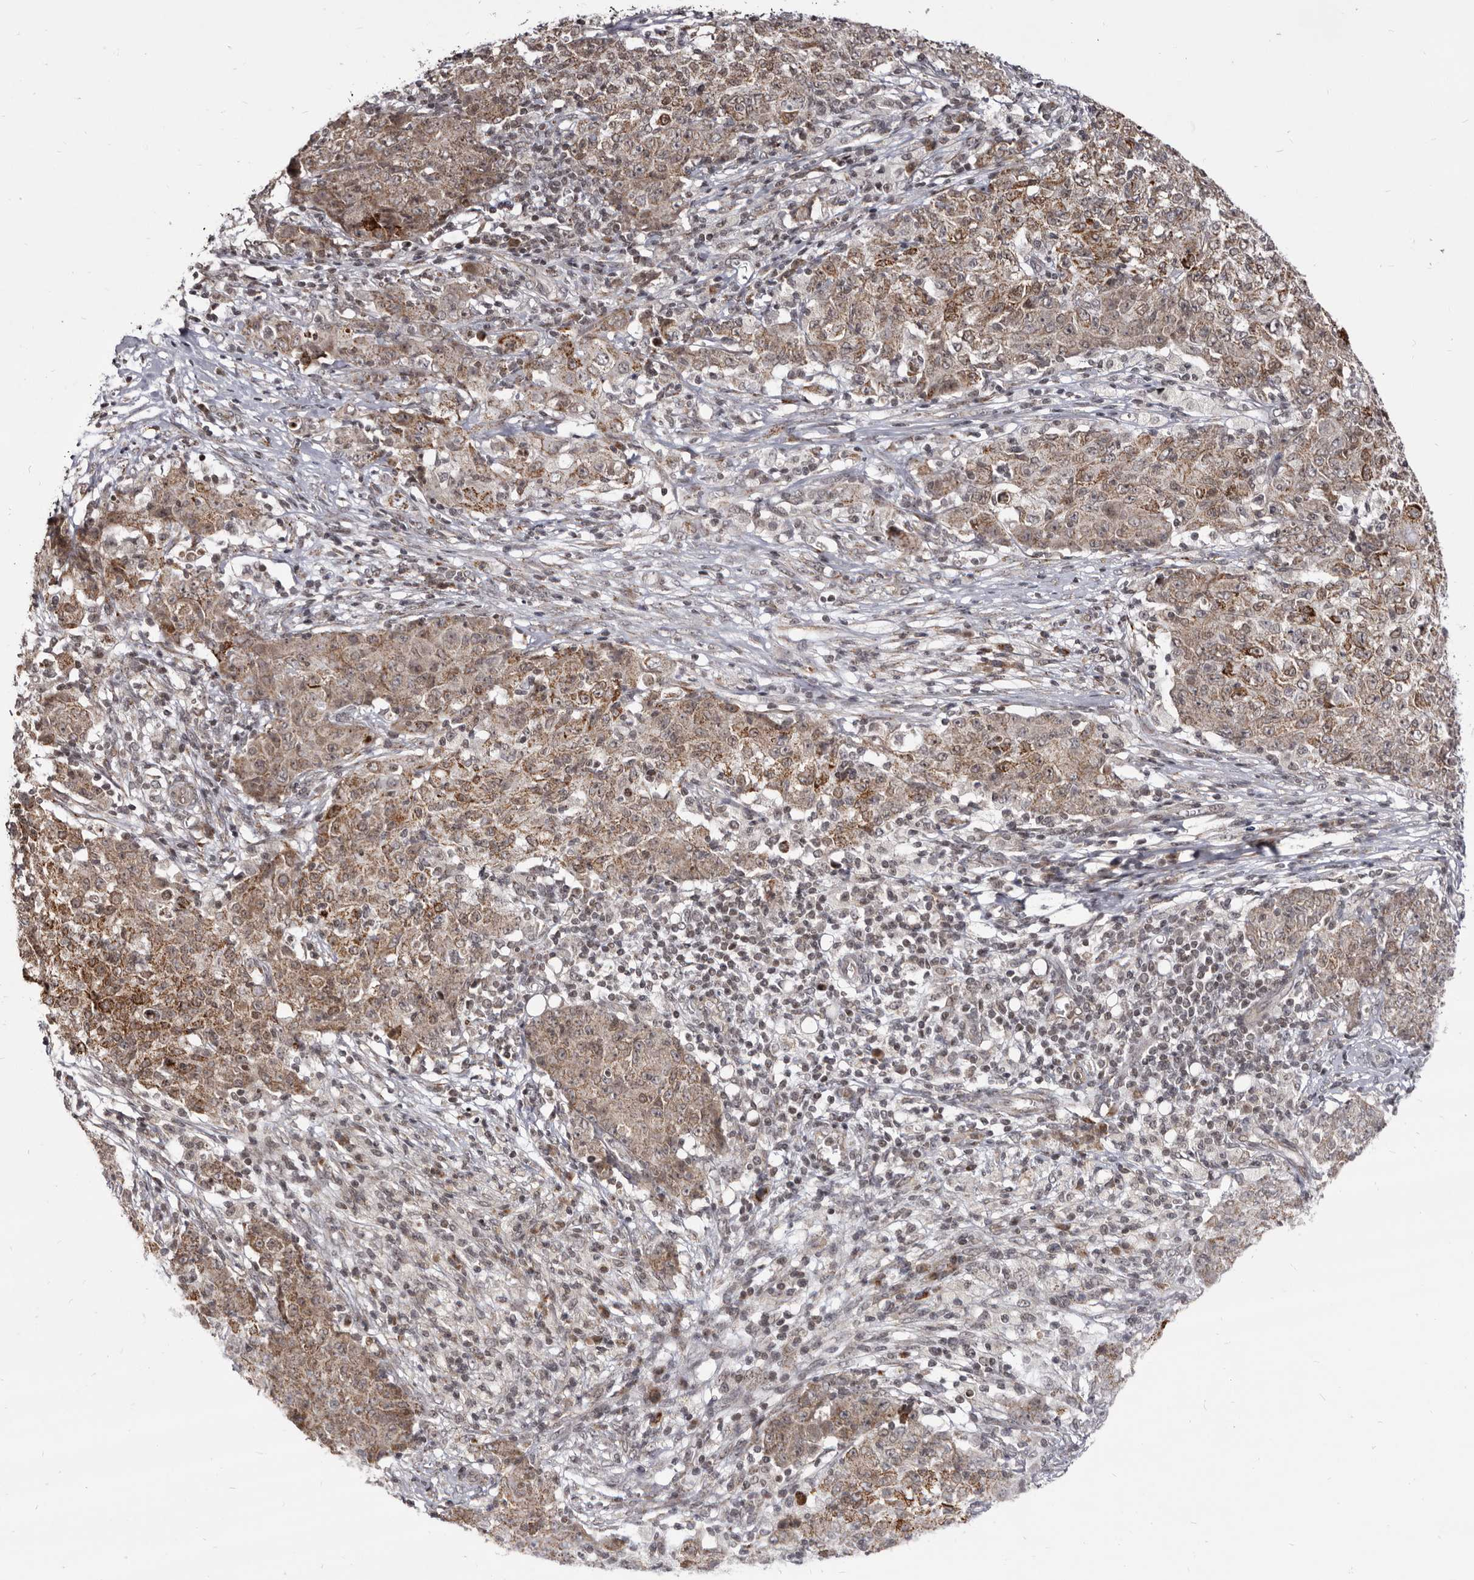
{"staining": {"intensity": "moderate", "quantity": ">75%", "location": "cytoplasmic/membranous"}, "tissue": "ovarian cancer", "cell_type": "Tumor cells", "image_type": "cancer", "snomed": [{"axis": "morphology", "description": "Carcinoma, endometroid"}, {"axis": "topography", "description": "Ovary"}], "caption": "An image of human endometroid carcinoma (ovarian) stained for a protein reveals moderate cytoplasmic/membranous brown staining in tumor cells.", "gene": "THUMPD1", "patient": {"sex": "female", "age": 42}}